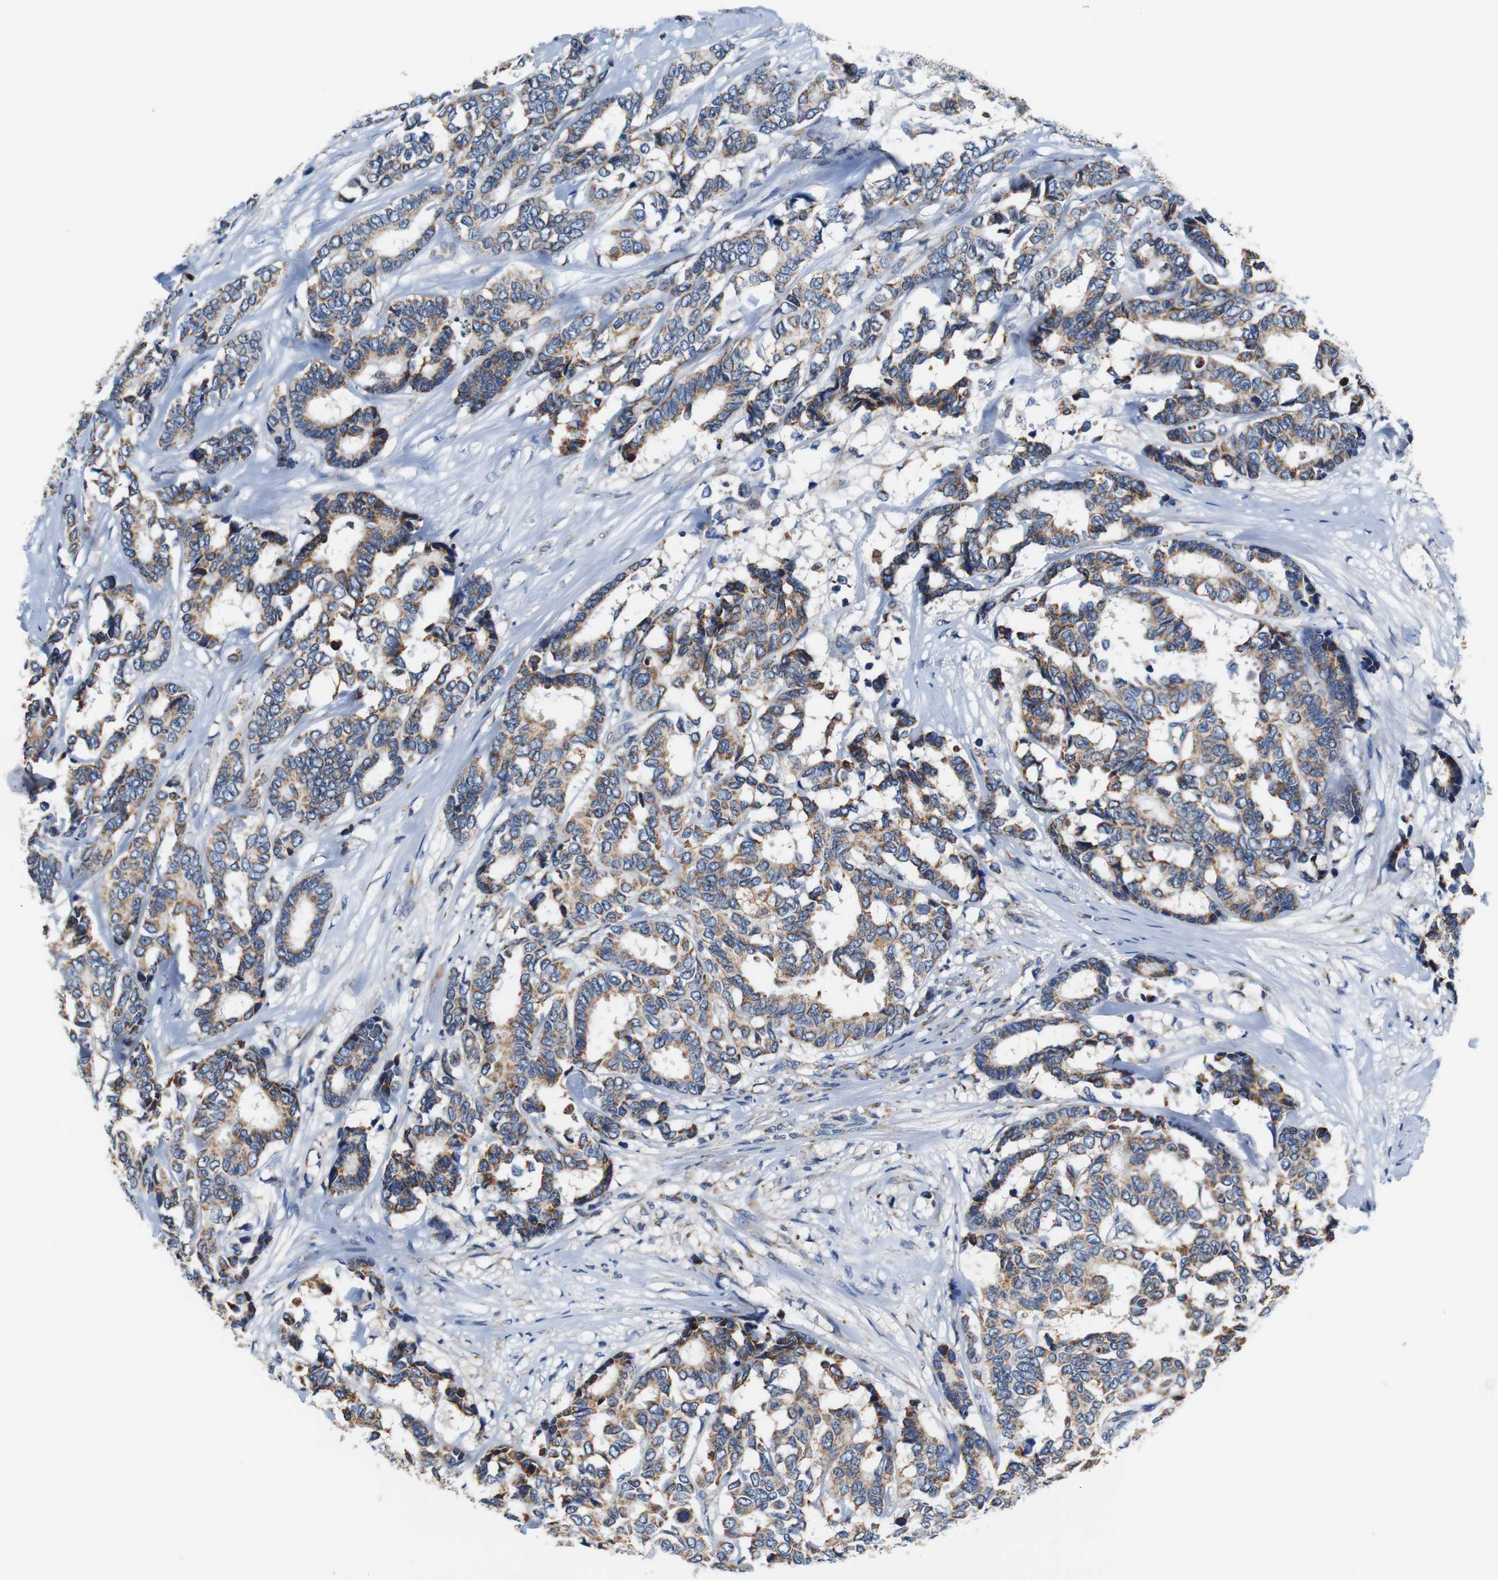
{"staining": {"intensity": "moderate", "quantity": ">75%", "location": "cytoplasmic/membranous"}, "tissue": "breast cancer", "cell_type": "Tumor cells", "image_type": "cancer", "snomed": [{"axis": "morphology", "description": "Duct carcinoma"}, {"axis": "topography", "description": "Breast"}], "caption": "Protein expression analysis of breast intraductal carcinoma exhibits moderate cytoplasmic/membranous positivity in approximately >75% of tumor cells. The staining is performed using DAB (3,3'-diaminobenzidine) brown chromogen to label protein expression. The nuclei are counter-stained blue using hematoxylin.", "gene": "LRP4", "patient": {"sex": "female", "age": 87}}